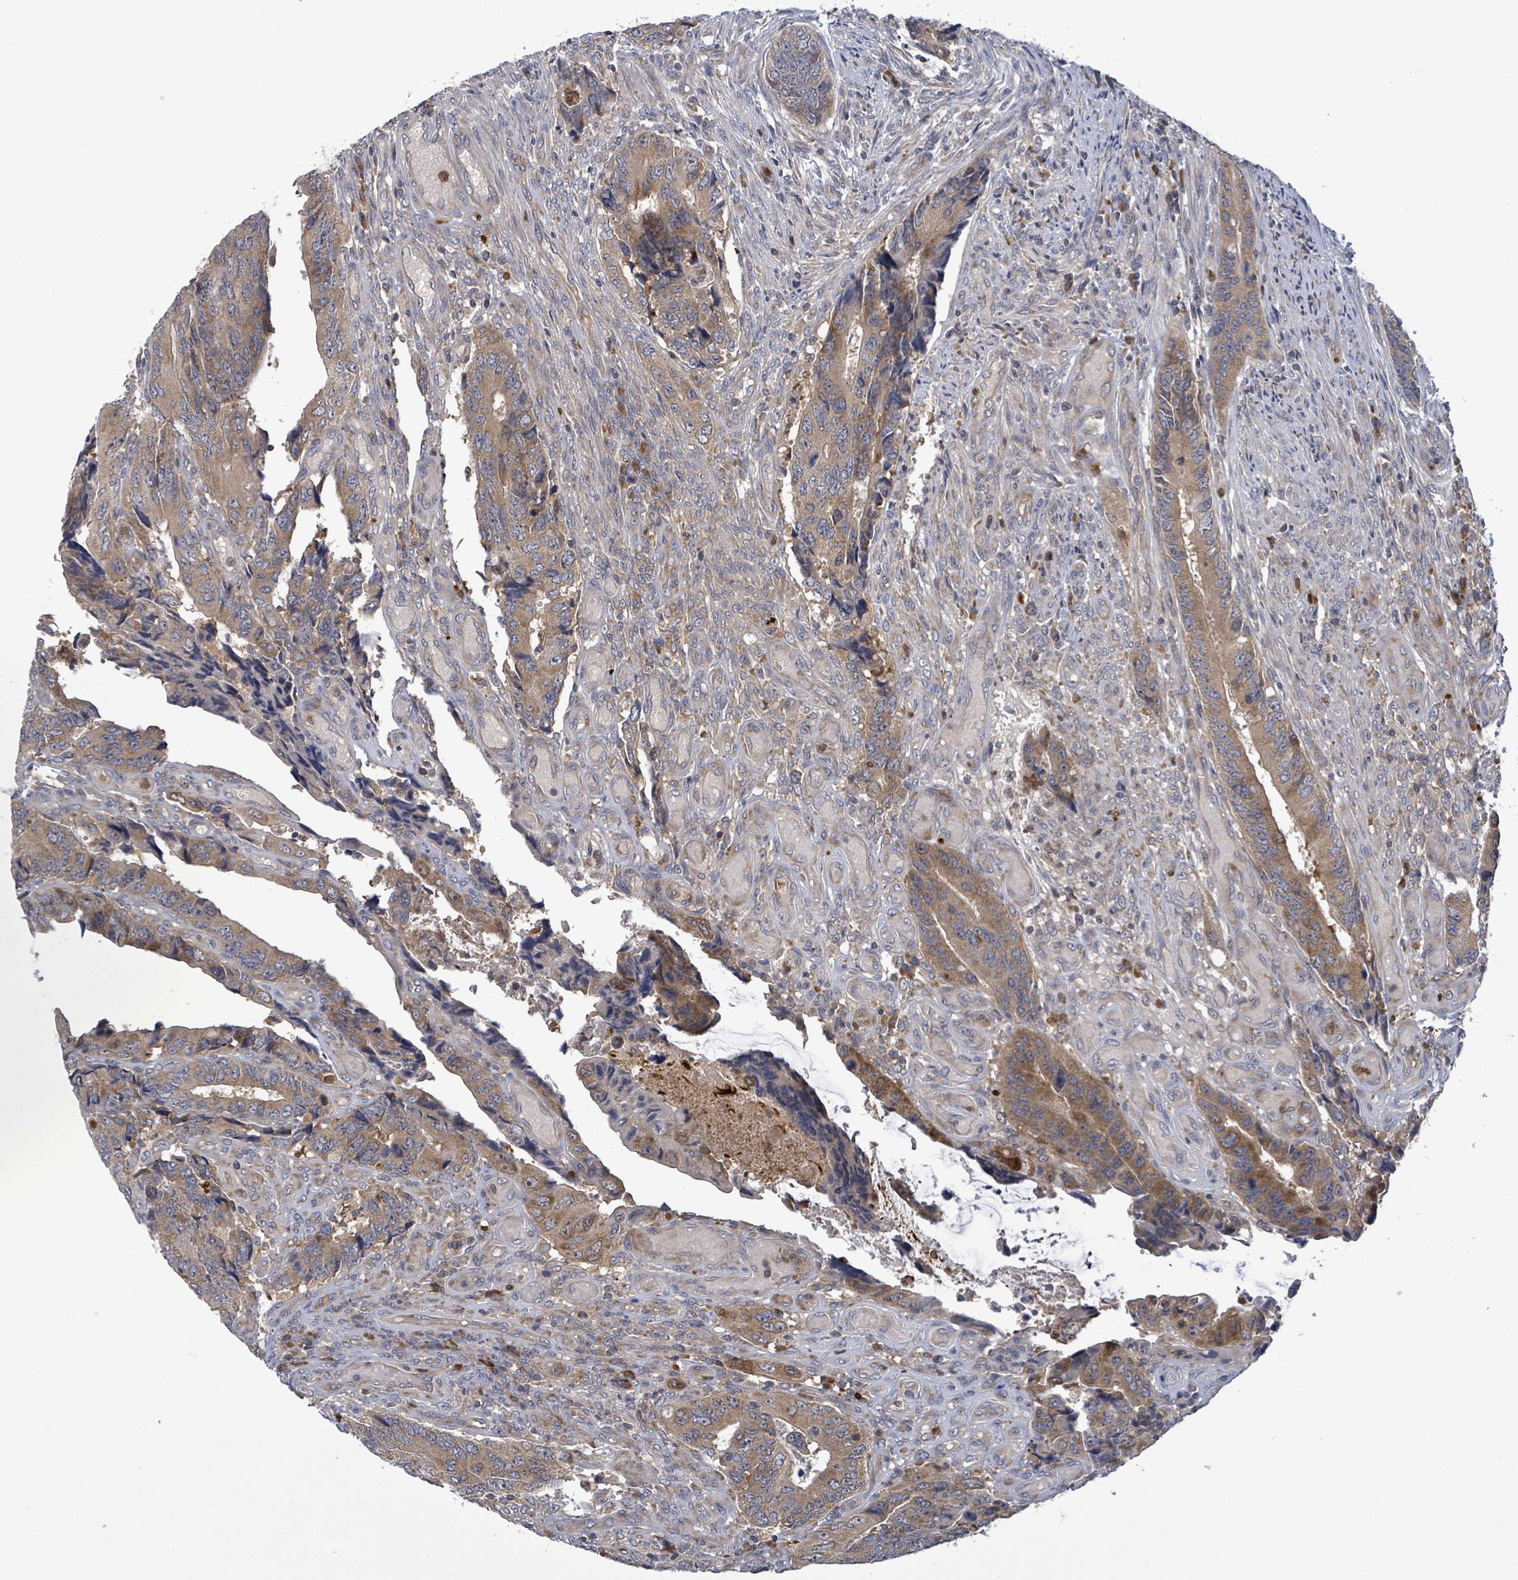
{"staining": {"intensity": "moderate", "quantity": ">75%", "location": "cytoplasmic/membranous"}, "tissue": "colorectal cancer", "cell_type": "Tumor cells", "image_type": "cancer", "snomed": [{"axis": "morphology", "description": "Adenocarcinoma, NOS"}, {"axis": "topography", "description": "Colon"}], "caption": "Immunohistochemistry (IHC) (DAB) staining of human colorectal cancer (adenocarcinoma) displays moderate cytoplasmic/membranous protein expression in approximately >75% of tumor cells.", "gene": "SERPINE3", "patient": {"sex": "male", "age": 87}}